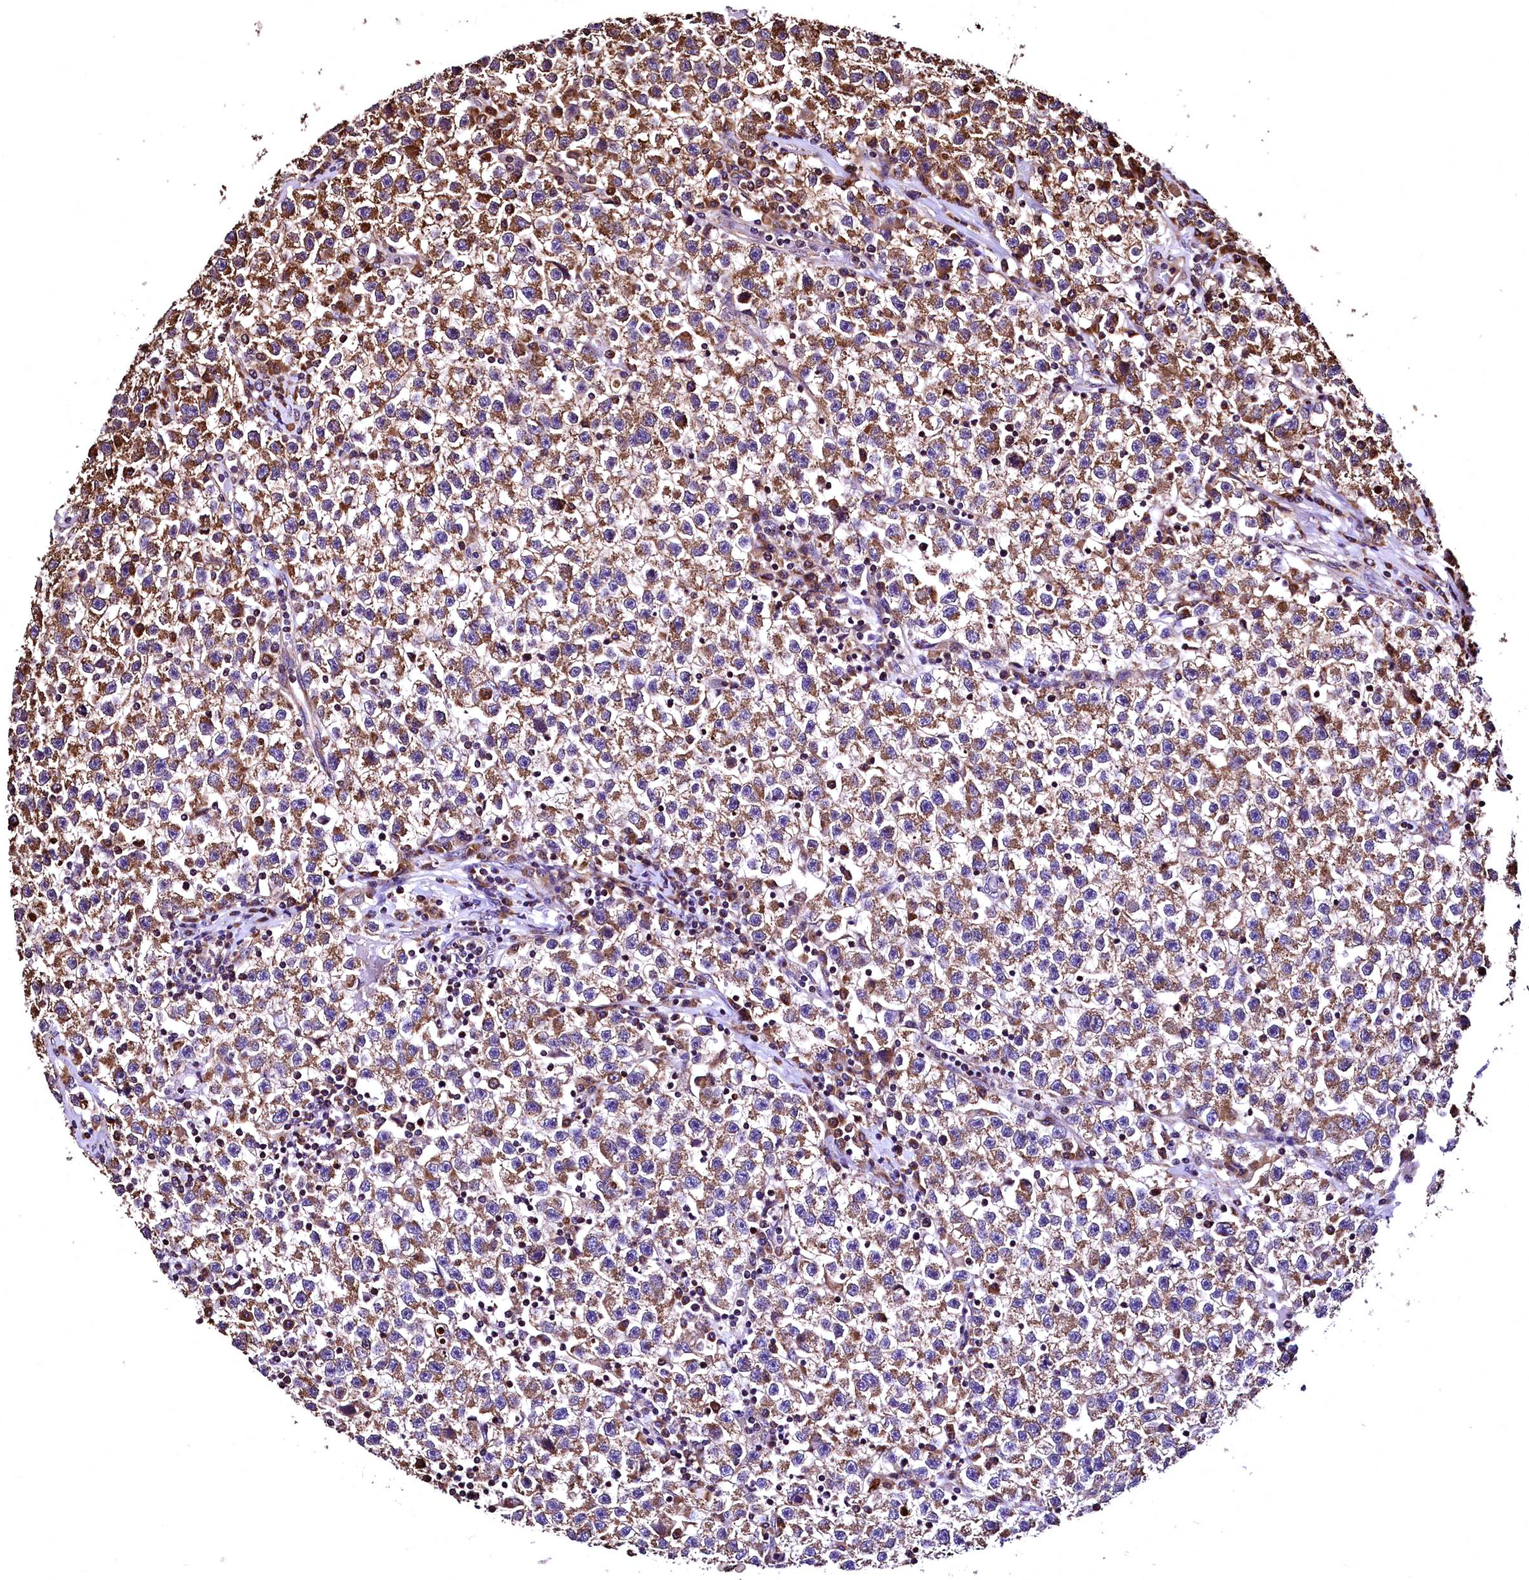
{"staining": {"intensity": "strong", "quantity": ">75%", "location": "cytoplasmic/membranous"}, "tissue": "testis cancer", "cell_type": "Tumor cells", "image_type": "cancer", "snomed": [{"axis": "morphology", "description": "Seminoma, NOS"}, {"axis": "topography", "description": "Testis"}], "caption": "Immunohistochemistry (IHC) of human testis cancer (seminoma) displays high levels of strong cytoplasmic/membranous staining in about >75% of tumor cells.", "gene": "LRSAM1", "patient": {"sex": "male", "age": 22}}